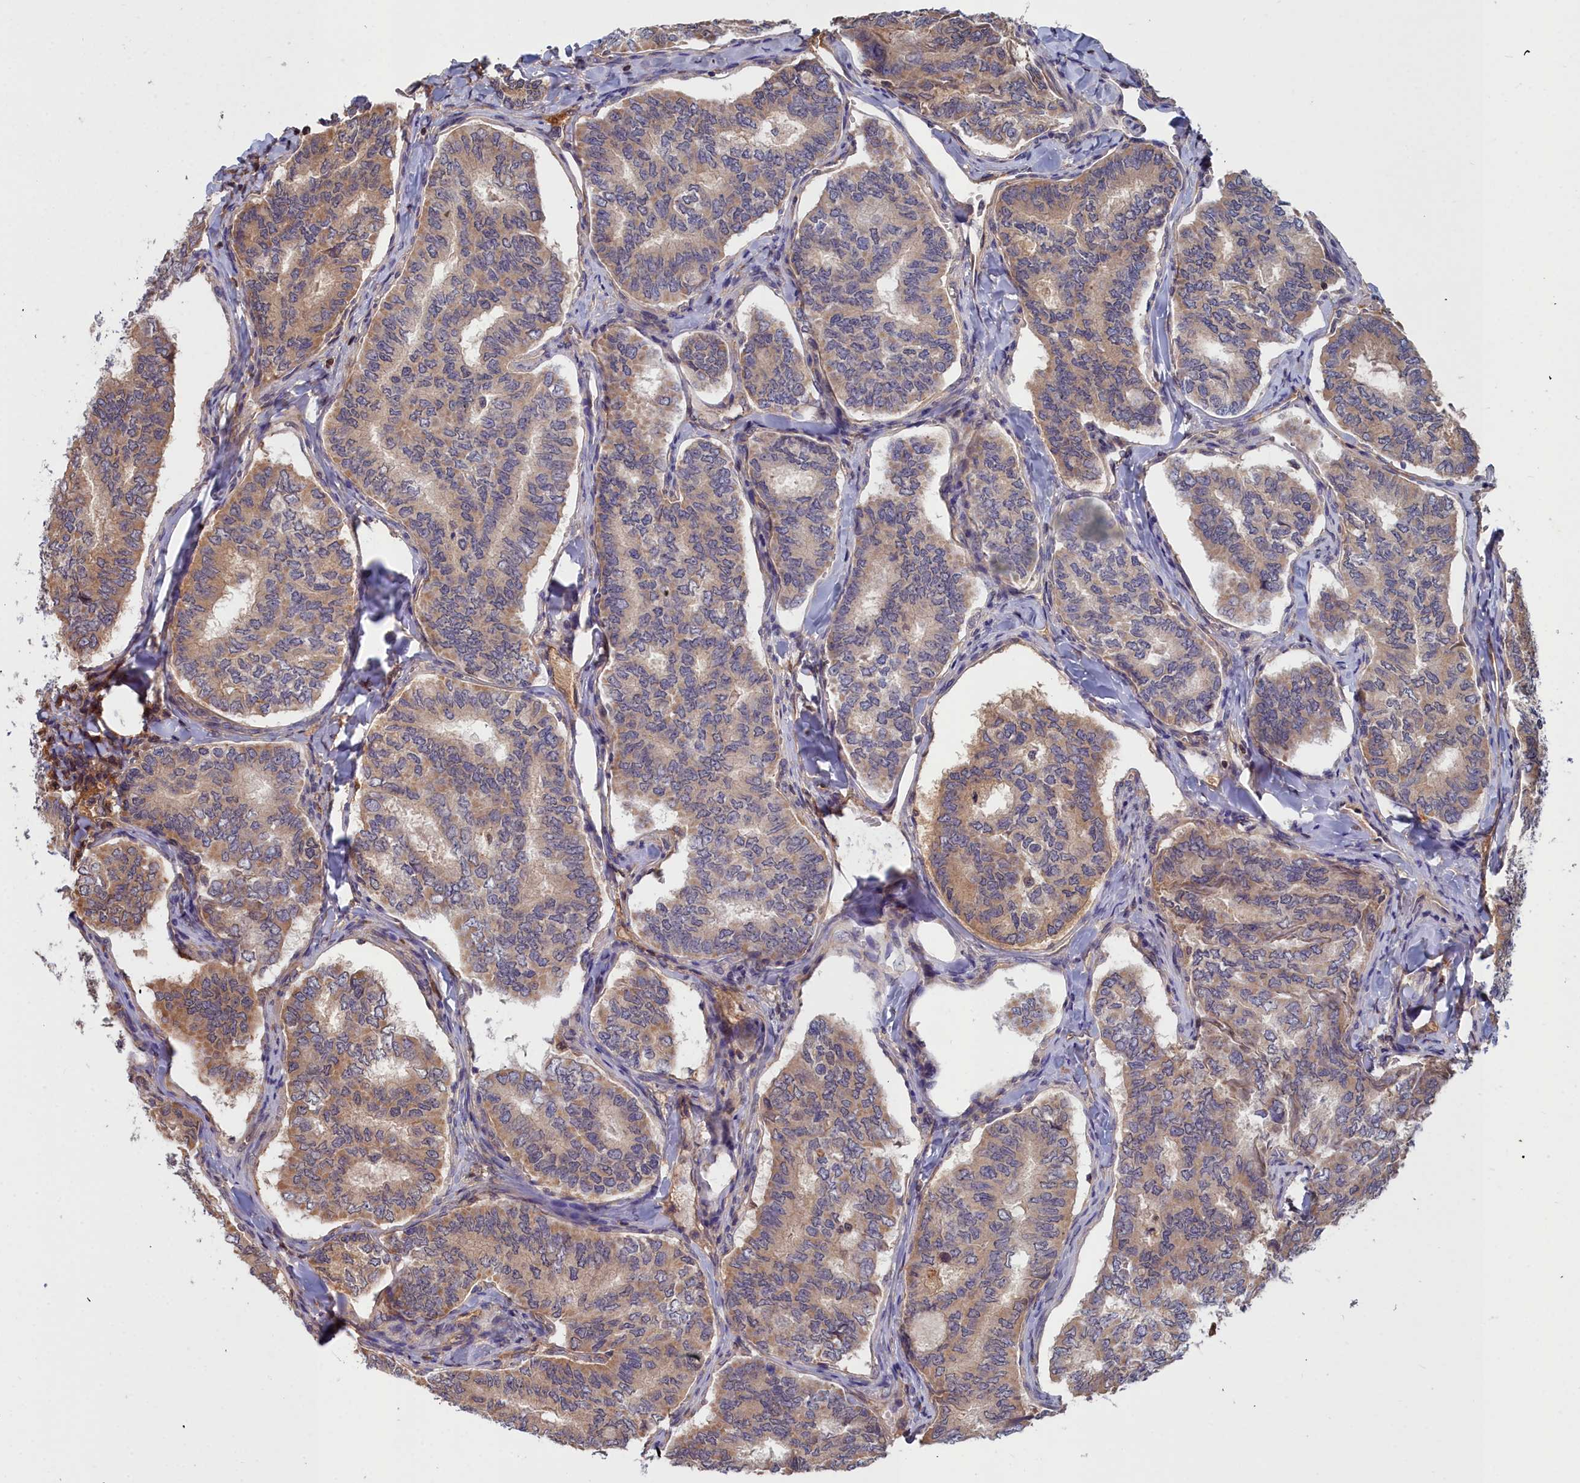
{"staining": {"intensity": "moderate", "quantity": "25%-75%", "location": "cytoplasmic/membranous"}, "tissue": "thyroid cancer", "cell_type": "Tumor cells", "image_type": "cancer", "snomed": [{"axis": "morphology", "description": "Papillary adenocarcinoma, NOS"}, {"axis": "topography", "description": "Thyroid gland"}], "caption": "Immunohistochemical staining of thyroid cancer (papillary adenocarcinoma) demonstrates moderate cytoplasmic/membranous protein positivity in about 25%-75% of tumor cells.", "gene": "GFRA2", "patient": {"sex": "female", "age": 35}}